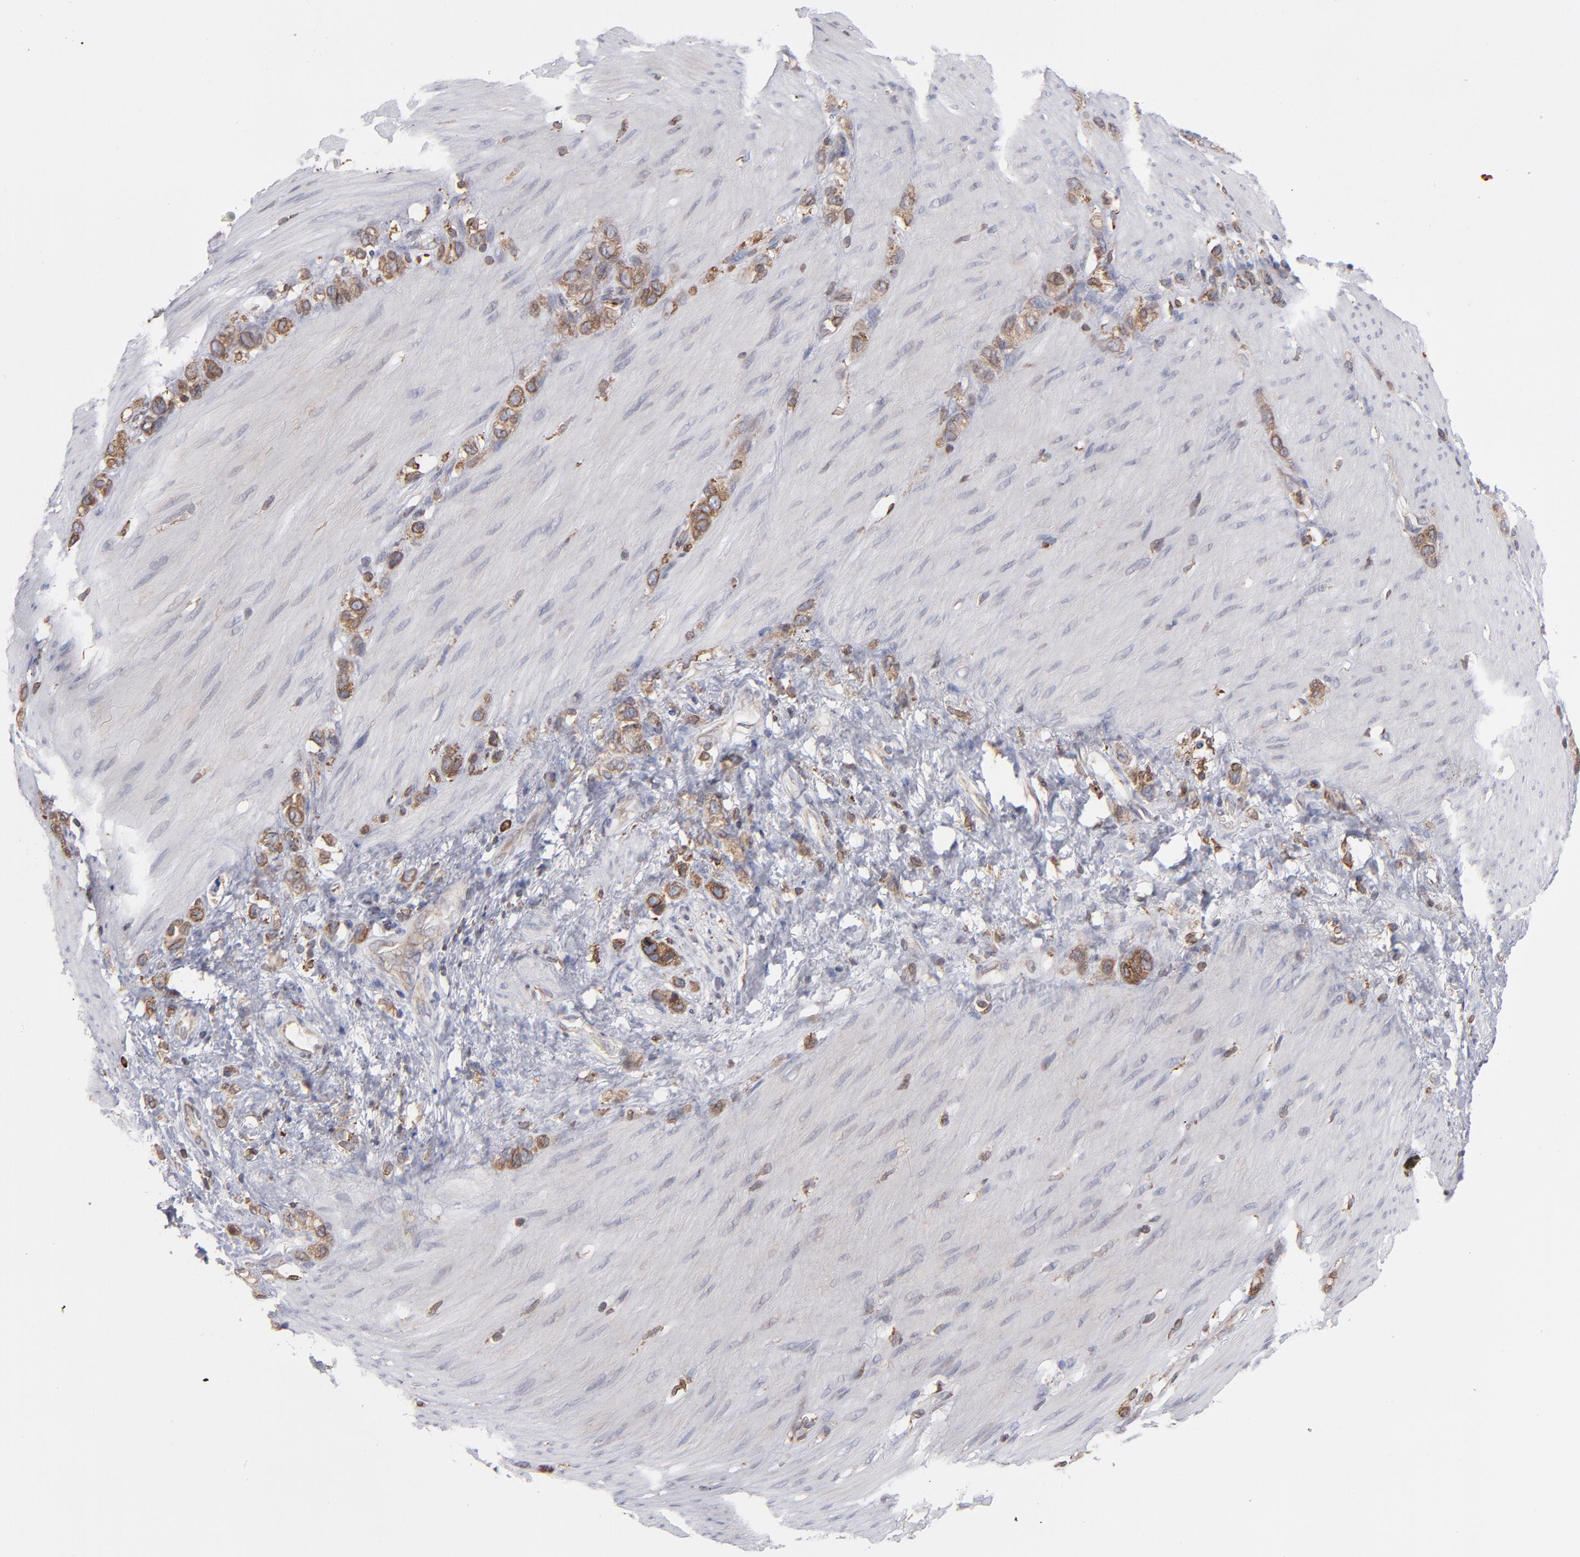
{"staining": {"intensity": "moderate", "quantity": ">75%", "location": "cytoplasmic/membranous"}, "tissue": "stomach cancer", "cell_type": "Tumor cells", "image_type": "cancer", "snomed": [{"axis": "morphology", "description": "Normal tissue, NOS"}, {"axis": "morphology", "description": "Adenocarcinoma, NOS"}, {"axis": "morphology", "description": "Adenocarcinoma, High grade"}, {"axis": "topography", "description": "Stomach, upper"}, {"axis": "topography", "description": "Stomach"}], "caption": "IHC micrograph of neoplastic tissue: human stomach cancer stained using IHC reveals medium levels of moderate protein expression localized specifically in the cytoplasmic/membranous of tumor cells, appearing as a cytoplasmic/membranous brown color.", "gene": "TMX1", "patient": {"sex": "female", "age": 65}}